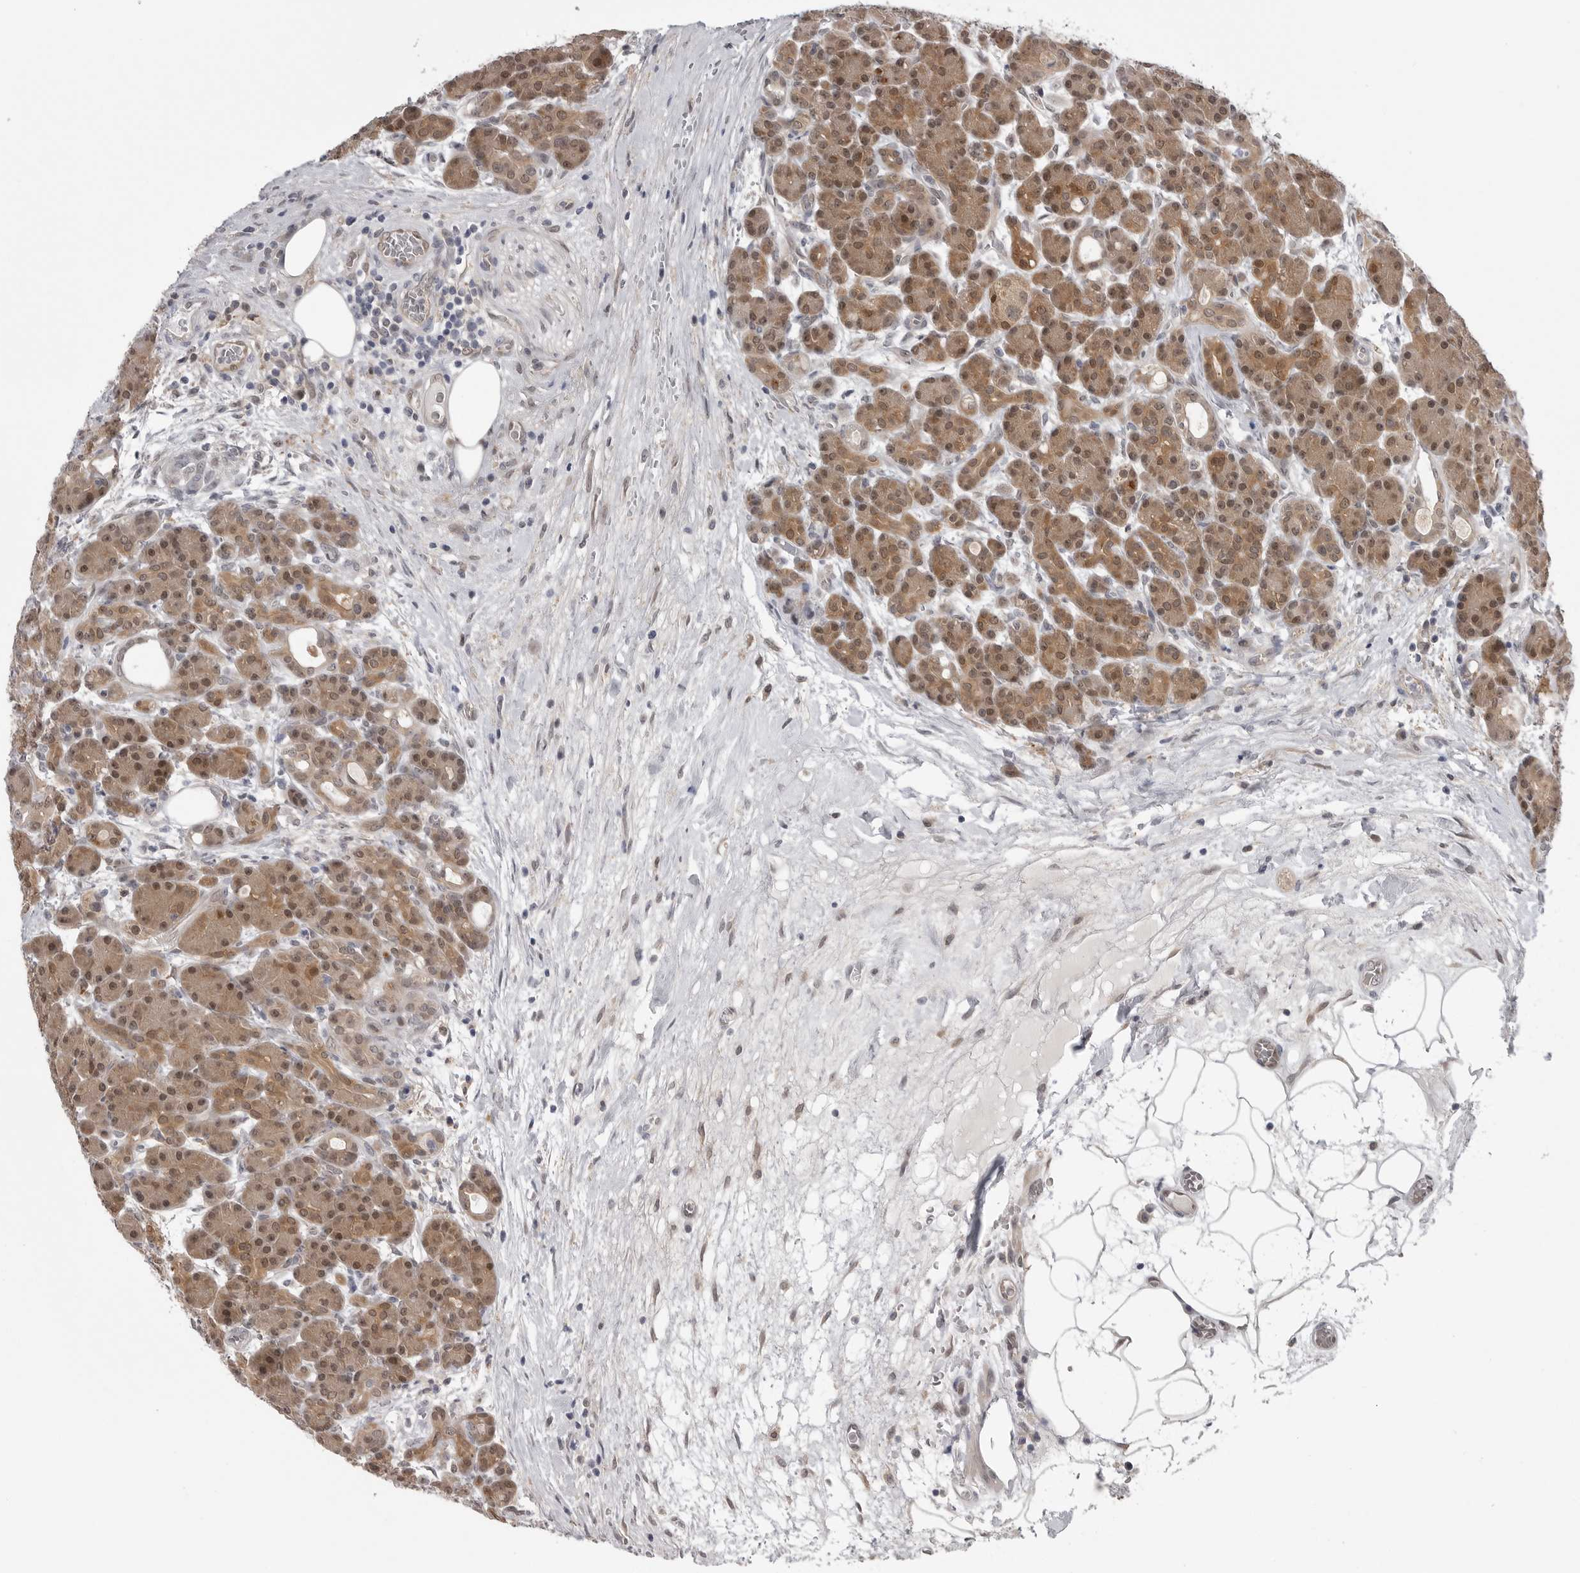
{"staining": {"intensity": "moderate", "quantity": ">75%", "location": "cytoplasmic/membranous,nuclear"}, "tissue": "pancreas", "cell_type": "Exocrine glandular cells", "image_type": "normal", "snomed": [{"axis": "morphology", "description": "Normal tissue, NOS"}, {"axis": "topography", "description": "Pancreas"}], "caption": "IHC (DAB) staining of unremarkable pancreas demonstrates moderate cytoplasmic/membranous,nuclear protein staining in approximately >75% of exocrine glandular cells.", "gene": "PNPO", "patient": {"sex": "male", "age": 63}}